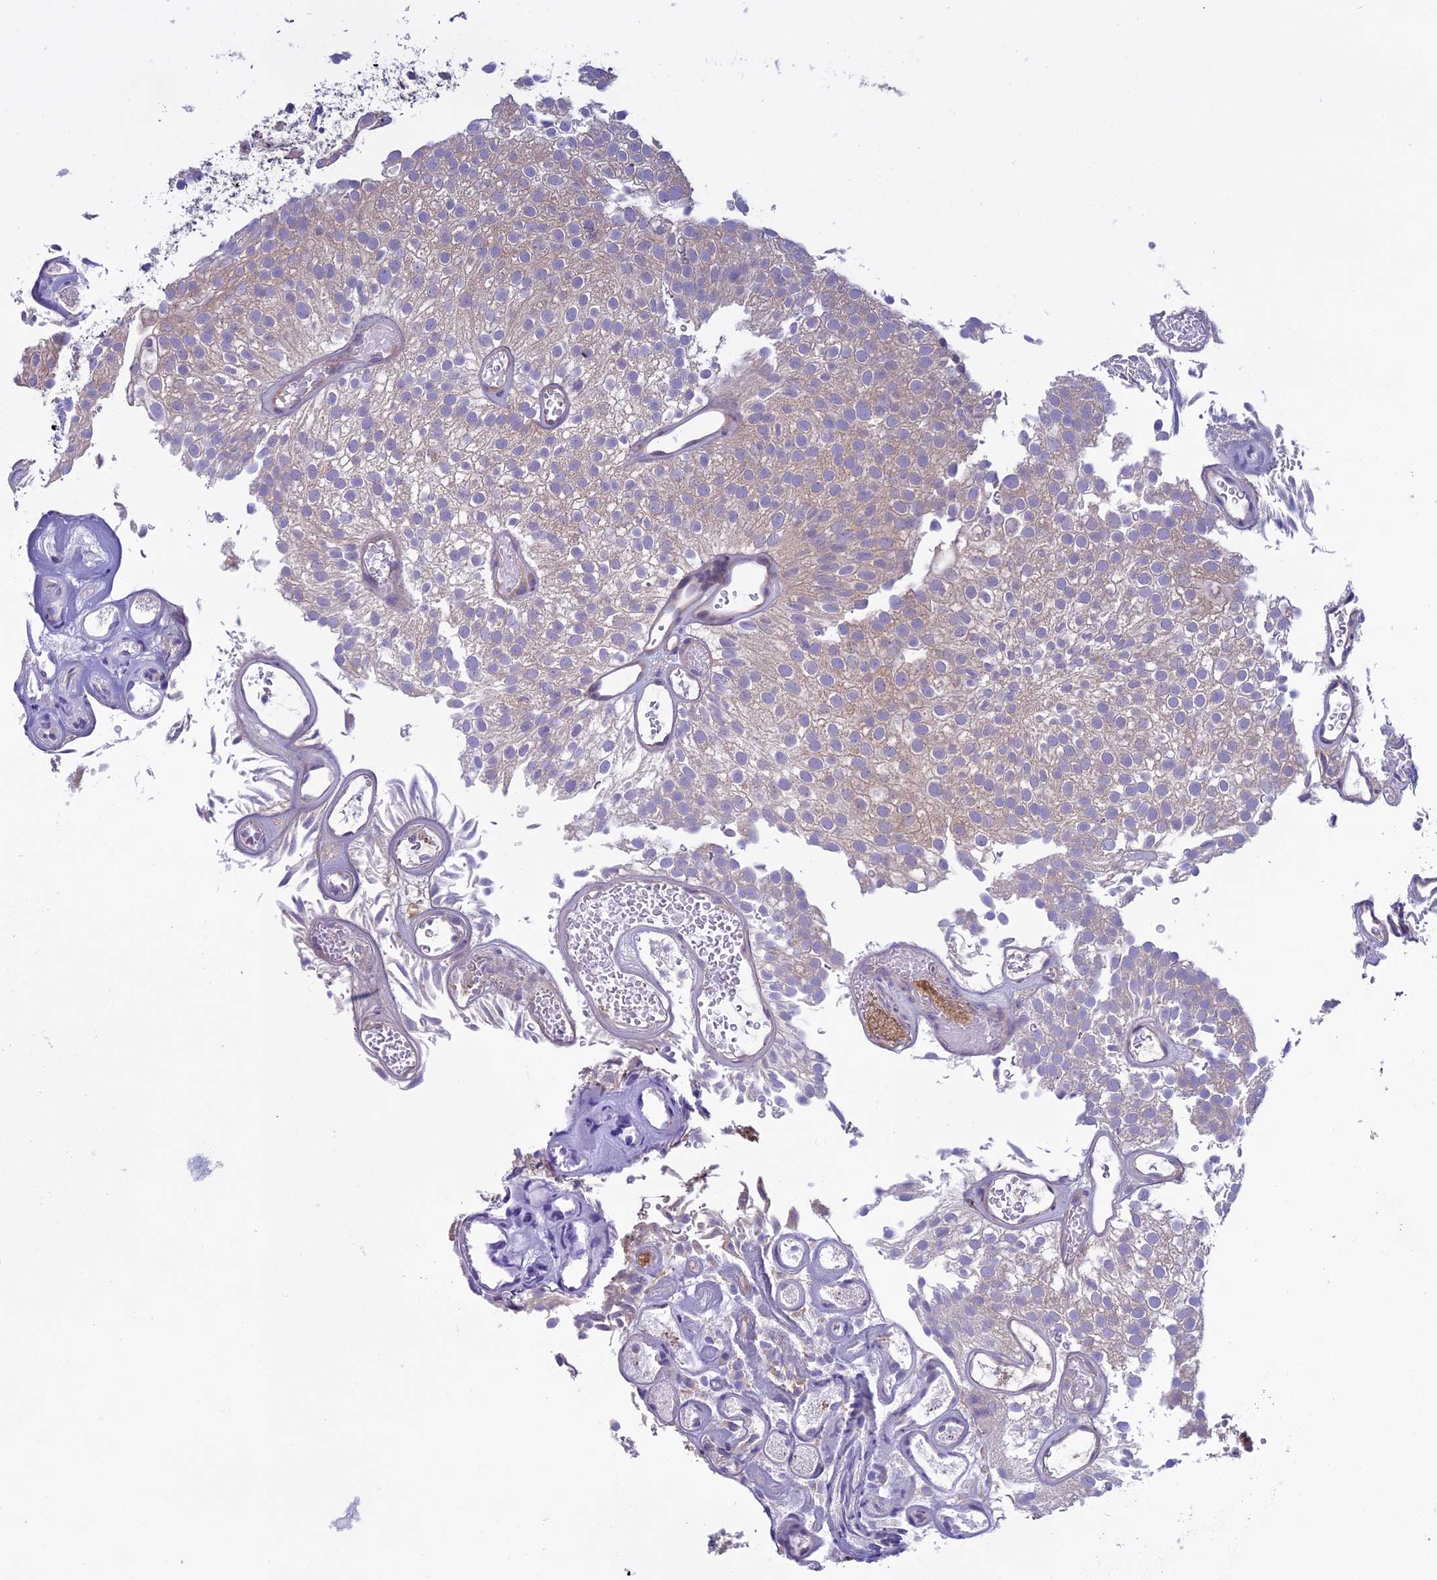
{"staining": {"intensity": "weak", "quantity": "<25%", "location": "cytoplasmic/membranous"}, "tissue": "urothelial cancer", "cell_type": "Tumor cells", "image_type": "cancer", "snomed": [{"axis": "morphology", "description": "Urothelial carcinoma, Low grade"}, {"axis": "topography", "description": "Urinary bladder"}], "caption": "Urothelial carcinoma (low-grade) was stained to show a protein in brown. There is no significant expression in tumor cells.", "gene": "DCTN5", "patient": {"sex": "male", "age": 78}}